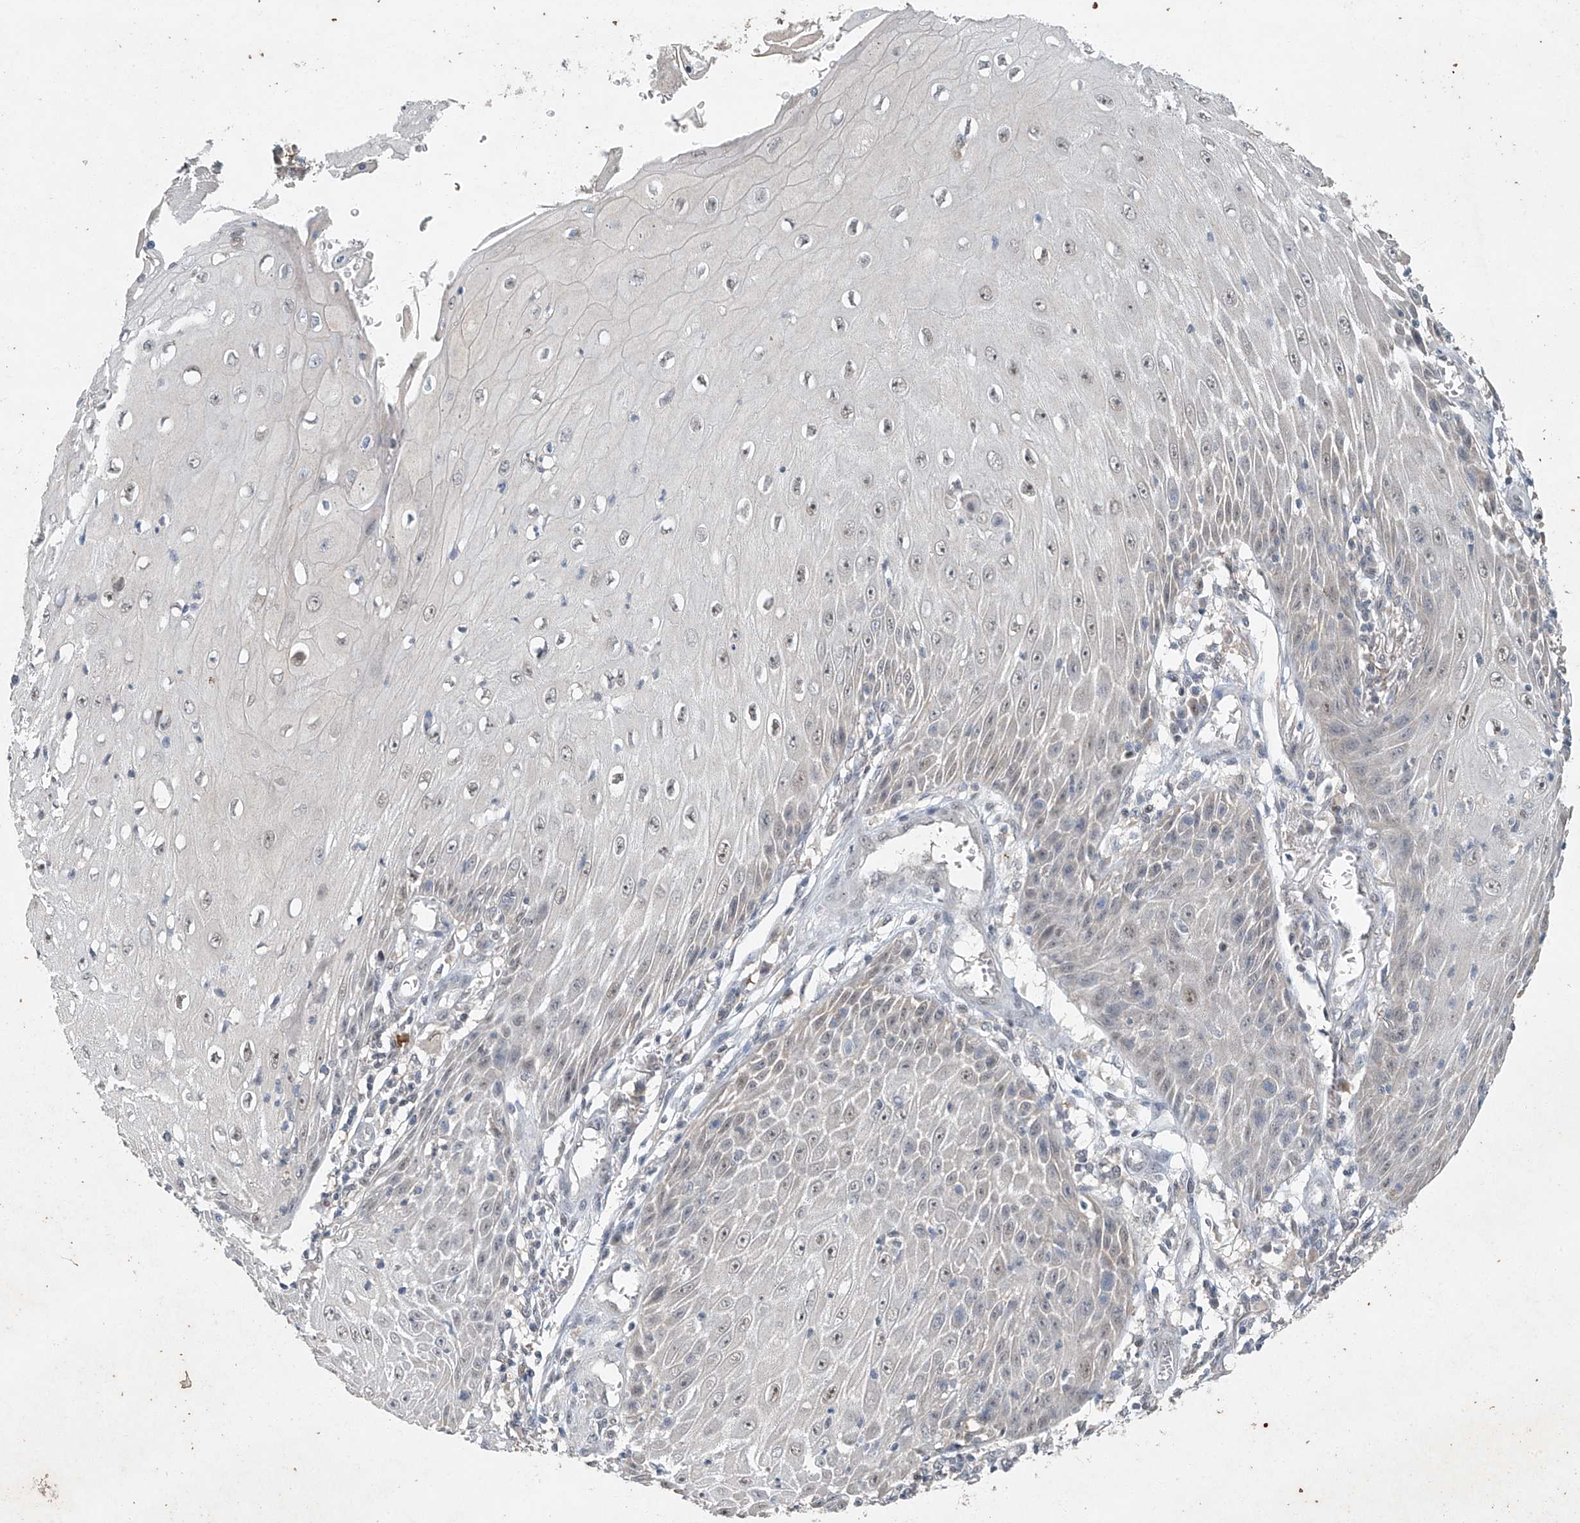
{"staining": {"intensity": "negative", "quantity": "none", "location": "none"}, "tissue": "skin cancer", "cell_type": "Tumor cells", "image_type": "cancer", "snomed": [{"axis": "morphology", "description": "Squamous cell carcinoma, NOS"}, {"axis": "topography", "description": "Skin"}], "caption": "Tumor cells show no significant protein staining in skin cancer.", "gene": "TAF8", "patient": {"sex": "female", "age": 73}}